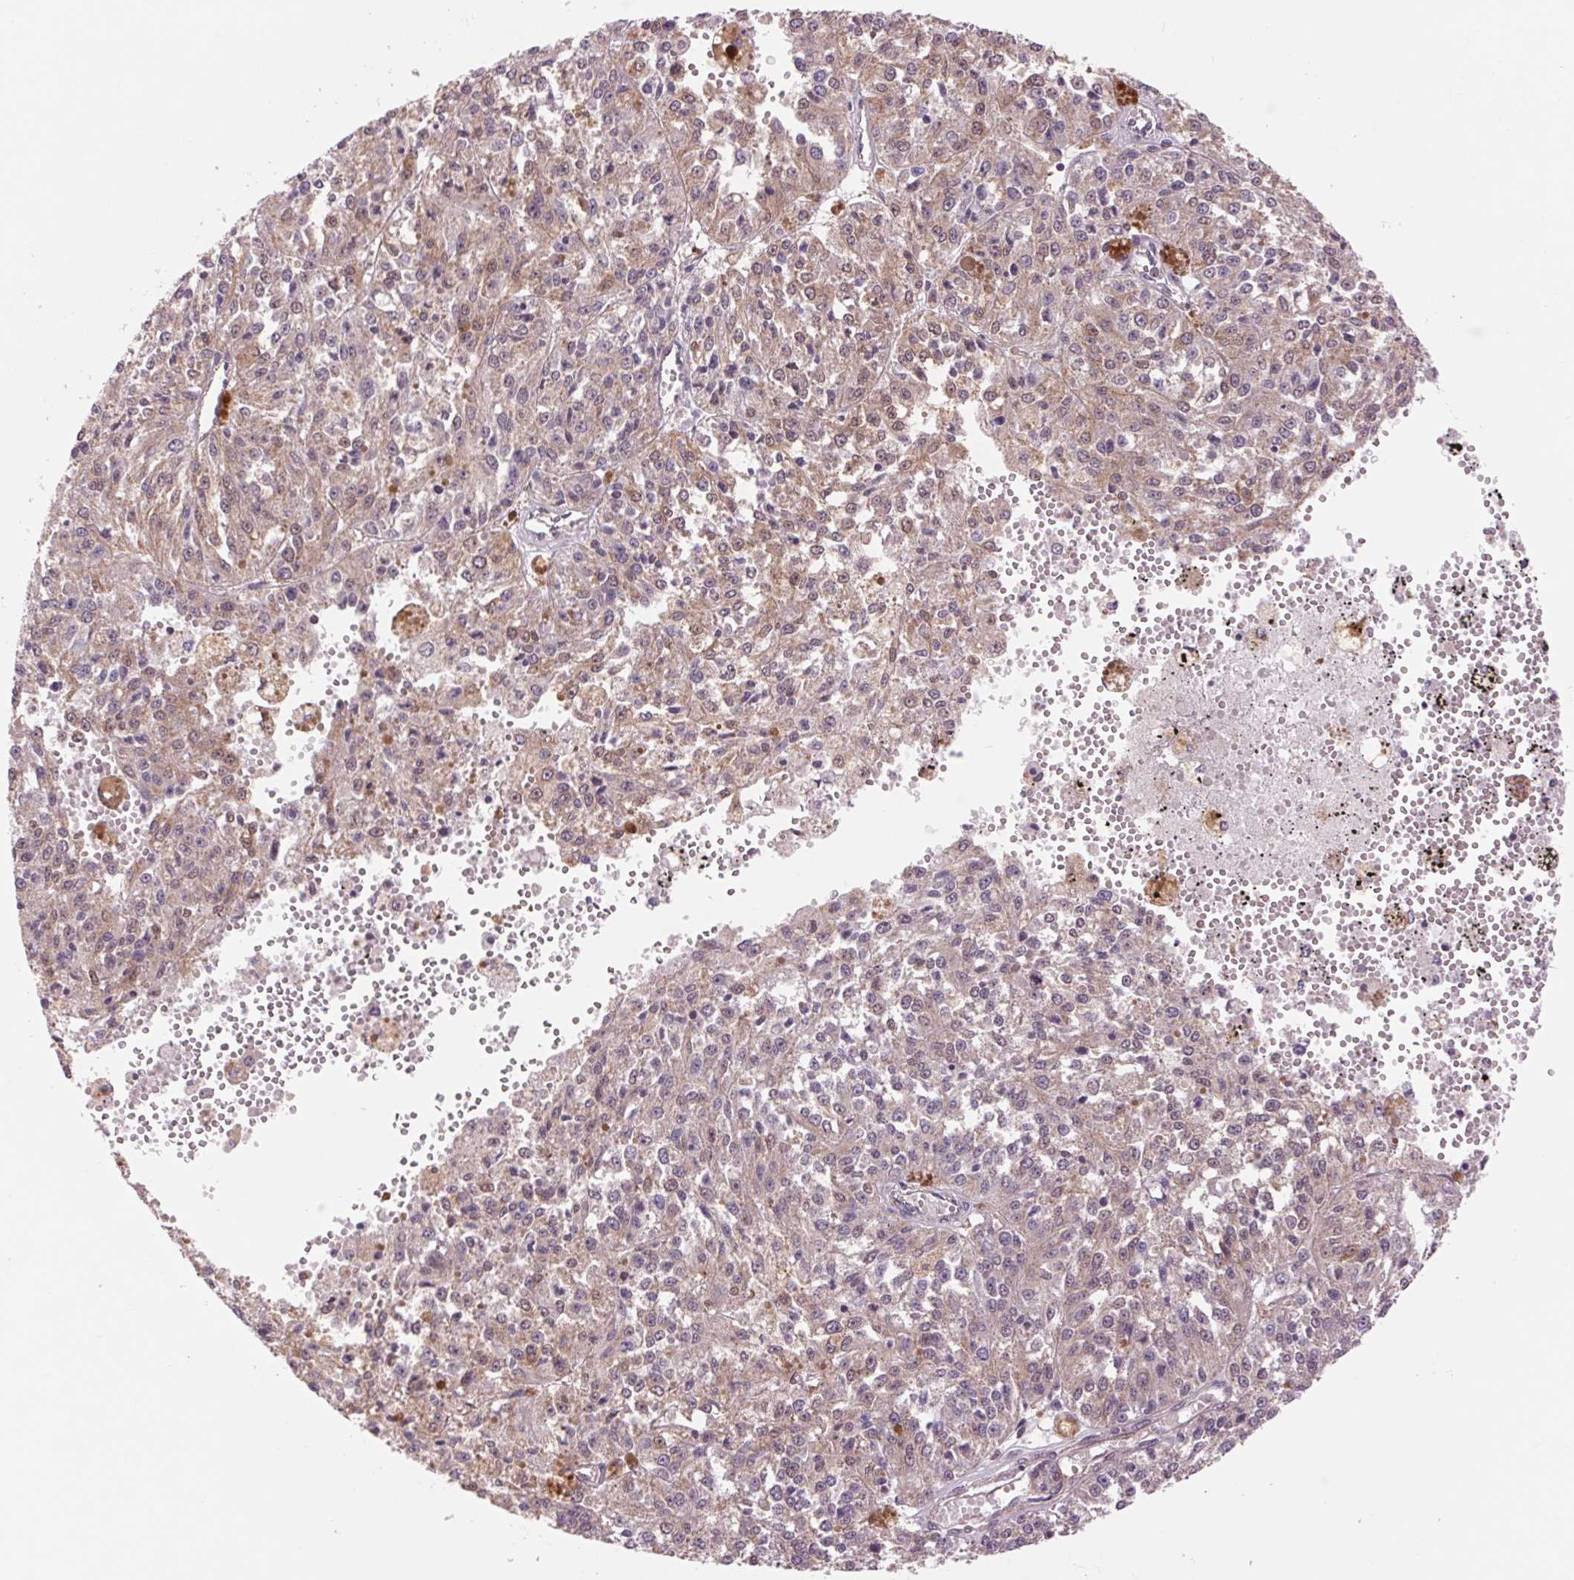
{"staining": {"intensity": "negative", "quantity": "none", "location": "none"}, "tissue": "melanoma", "cell_type": "Tumor cells", "image_type": "cancer", "snomed": [{"axis": "morphology", "description": "Malignant melanoma, Metastatic site"}, {"axis": "topography", "description": "Lymph node"}], "caption": "Immunohistochemical staining of malignant melanoma (metastatic site) exhibits no significant positivity in tumor cells.", "gene": "SH3RF2", "patient": {"sex": "female", "age": 64}}